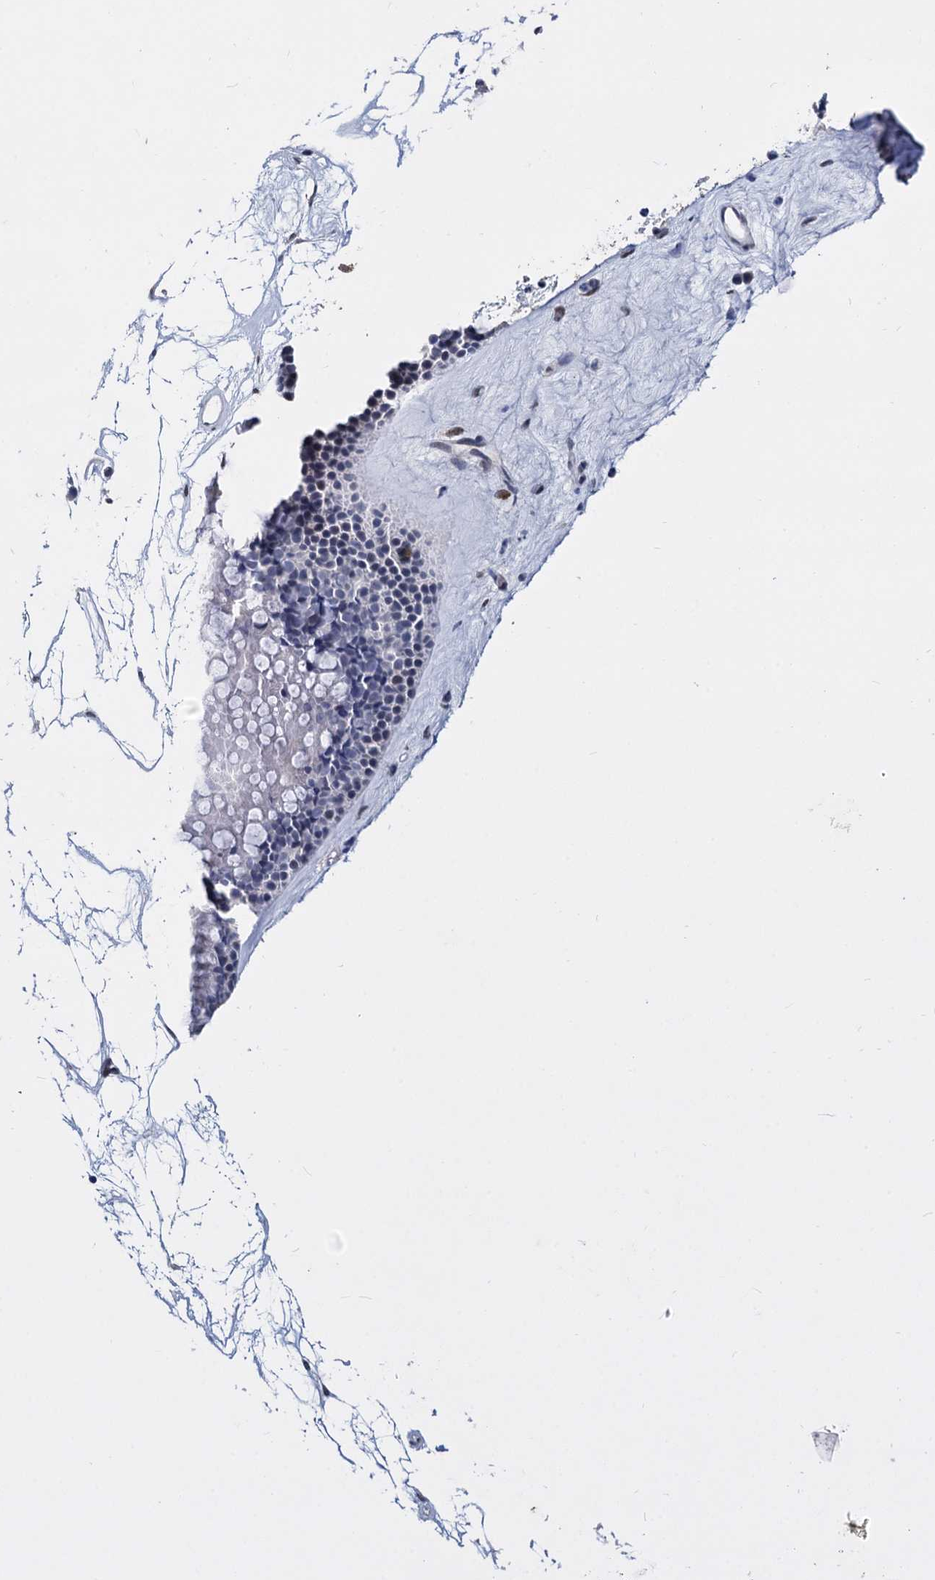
{"staining": {"intensity": "negative", "quantity": "none", "location": "none"}, "tissue": "nasopharynx", "cell_type": "Respiratory epithelial cells", "image_type": "normal", "snomed": [{"axis": "morphology", "description": "Normal tissue, NOS"}, {"axis": "topography", "description": "Nasopharynx"}], "caption": "This is an IHC photomicrograph of benign human nasopharynx. There is no positivity in respiratory epithelial cells.", "gene": "MAGEA4", "patient": {"sex": "male", "age": 64}}